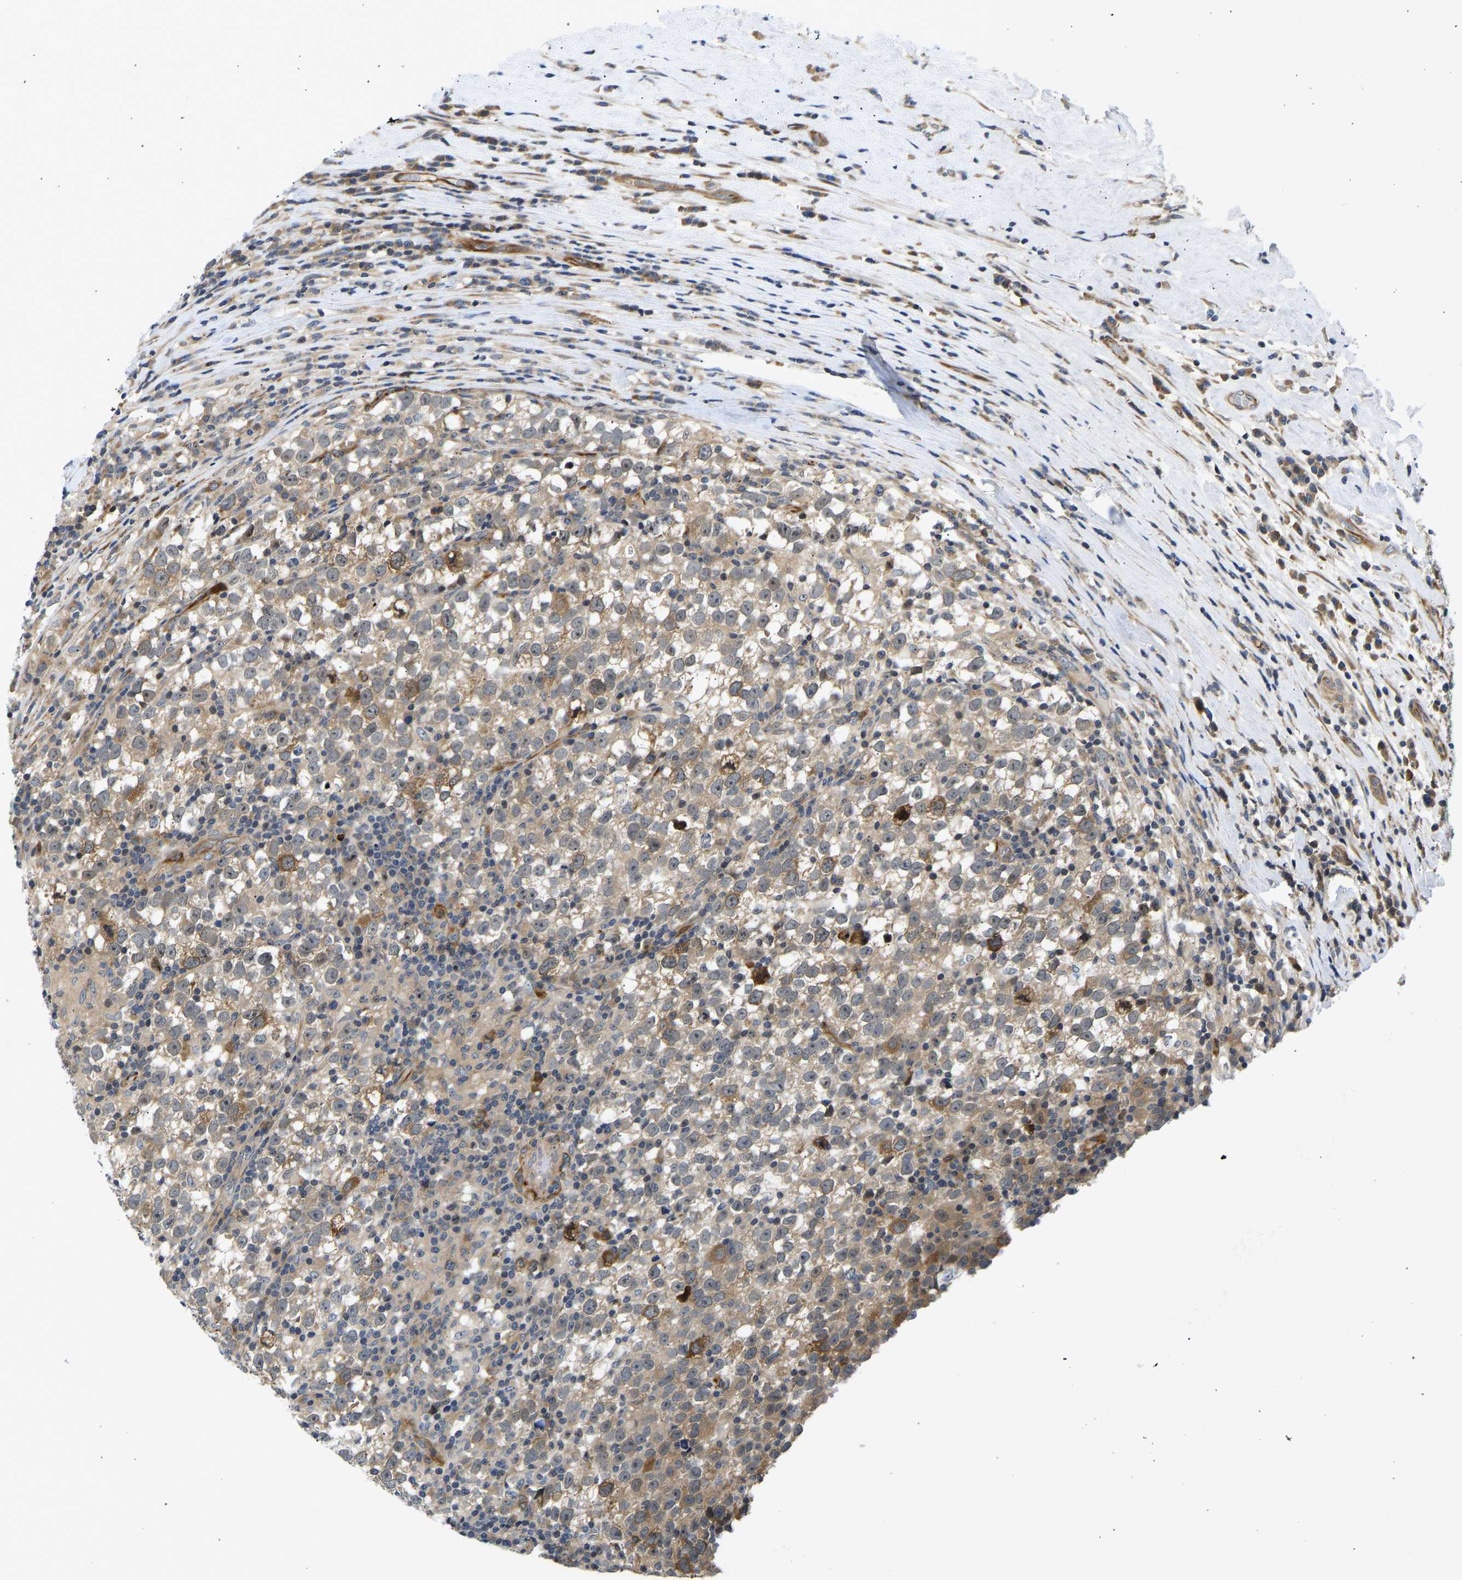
{"staining": {"intensity": "moderate", "quantity": "<25%", "location": "cytoplasmic/membranous,nuclear"}, "tissue": "testis cancer", "cell_type": "Tumor cells", "image_type": "cancer", "snomed": [{"axis": "morphology", "description": "Normal tissue, NOS"}, {"axis": "morphology", "description": "Seminoma, NOS"}, {"axis": "topography", "description": "Testis"}], "caption": "Testis cancer stained with a protein marker reveals moderate staining in tumor cells.", "gene": "RESF1", "patient": {"sex": "male", "age": 43}}